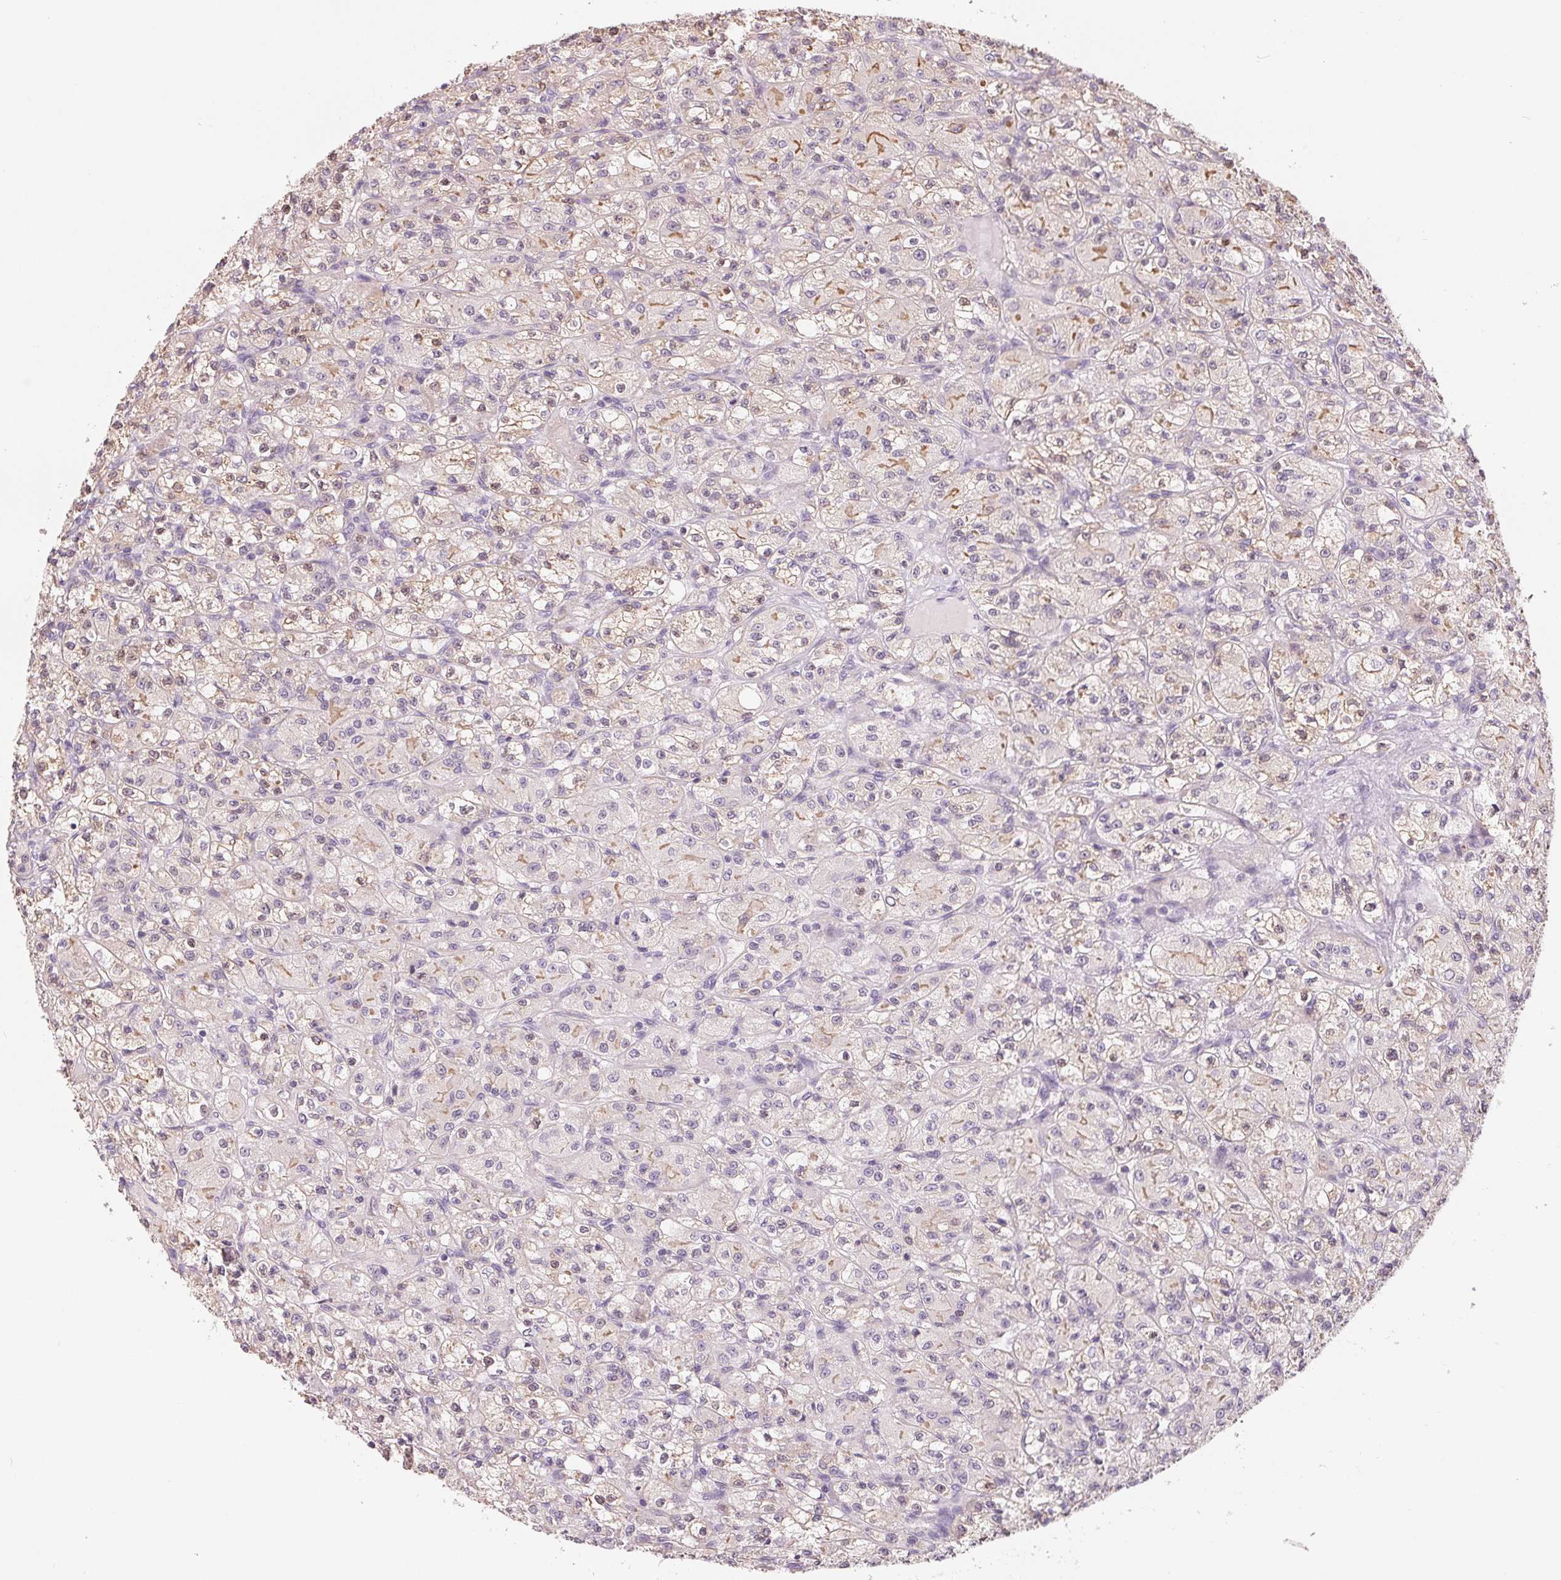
{"staining": {"intensity": "negative", "quantity": "none", "location": "none"}, "tissue": "renal cancer", "cell_type": "Tumor cells", "image_type": "cancer", "snomed": [{"axis": "morphology", "description": "Adenocarcinoma, NOS"}, {"axis": "topography", "description": "Kidney"}], "caption": "The image shows no staining of tumor cells in adenocarcinoma (renal).", "gene": "VTCN1", "patient": {"sex": "female", "age": 70}}